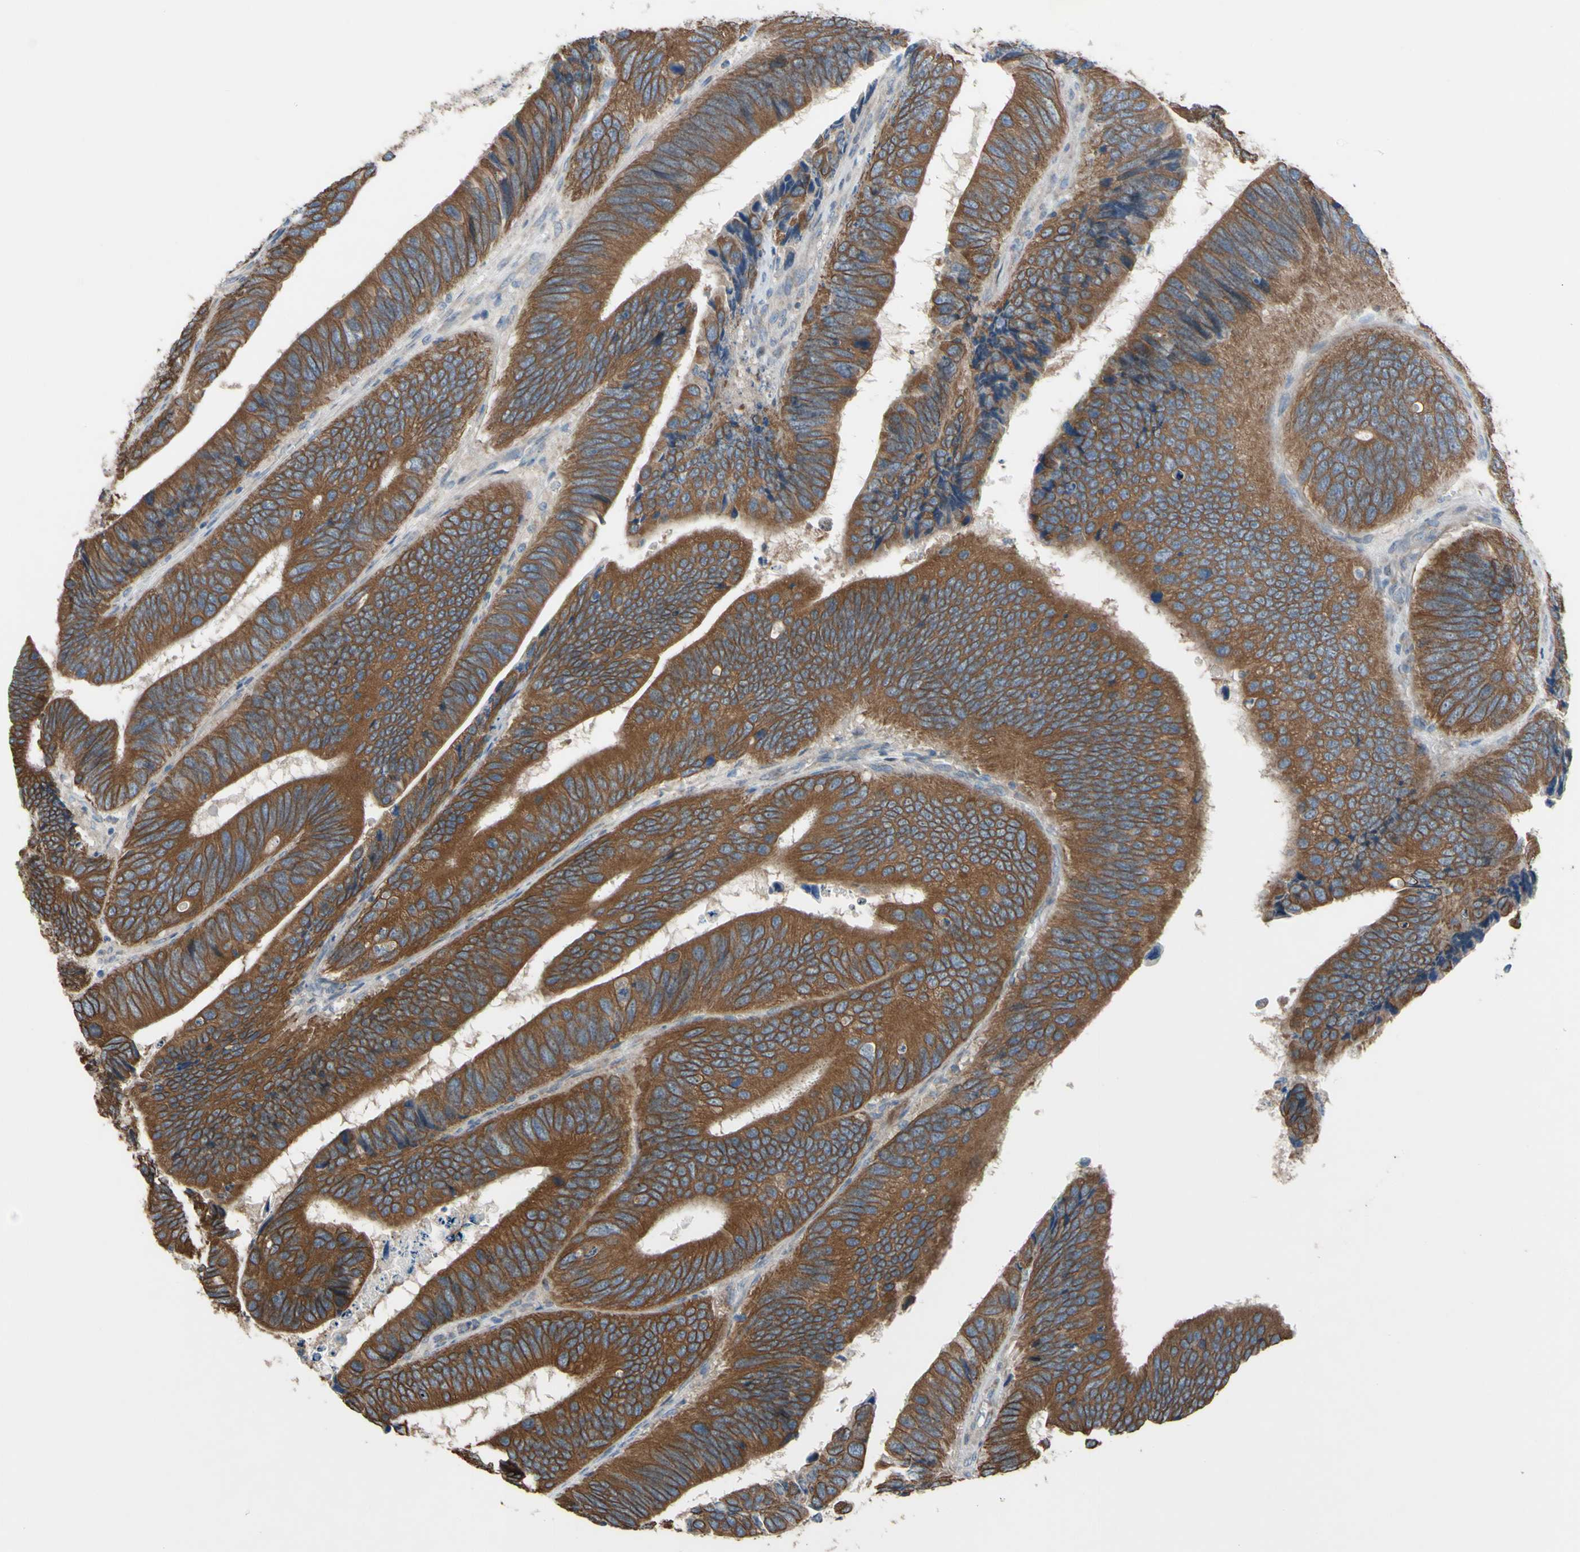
{"staining": {"intensity": "strong", "quantity": ">75%", "location": "cytoplasmic/membranous"}, "tissue": "colorectal cancer", "cell_type": "Tumor cells", "image_type": "cancer", "snomed": [{"axis": "morphology", "description": "Adenocarcinoma, NOS"}, {"axis": "topography", "description": "Colon"}], "caption": "Colorectal cancer stained with a brown dye exhibits strong cytoplasmic/membranous positive staining in approximately >75% of tumor cells.", "gene": "GRAMD2B", "patient": {"sex": "male", "age": 72}}